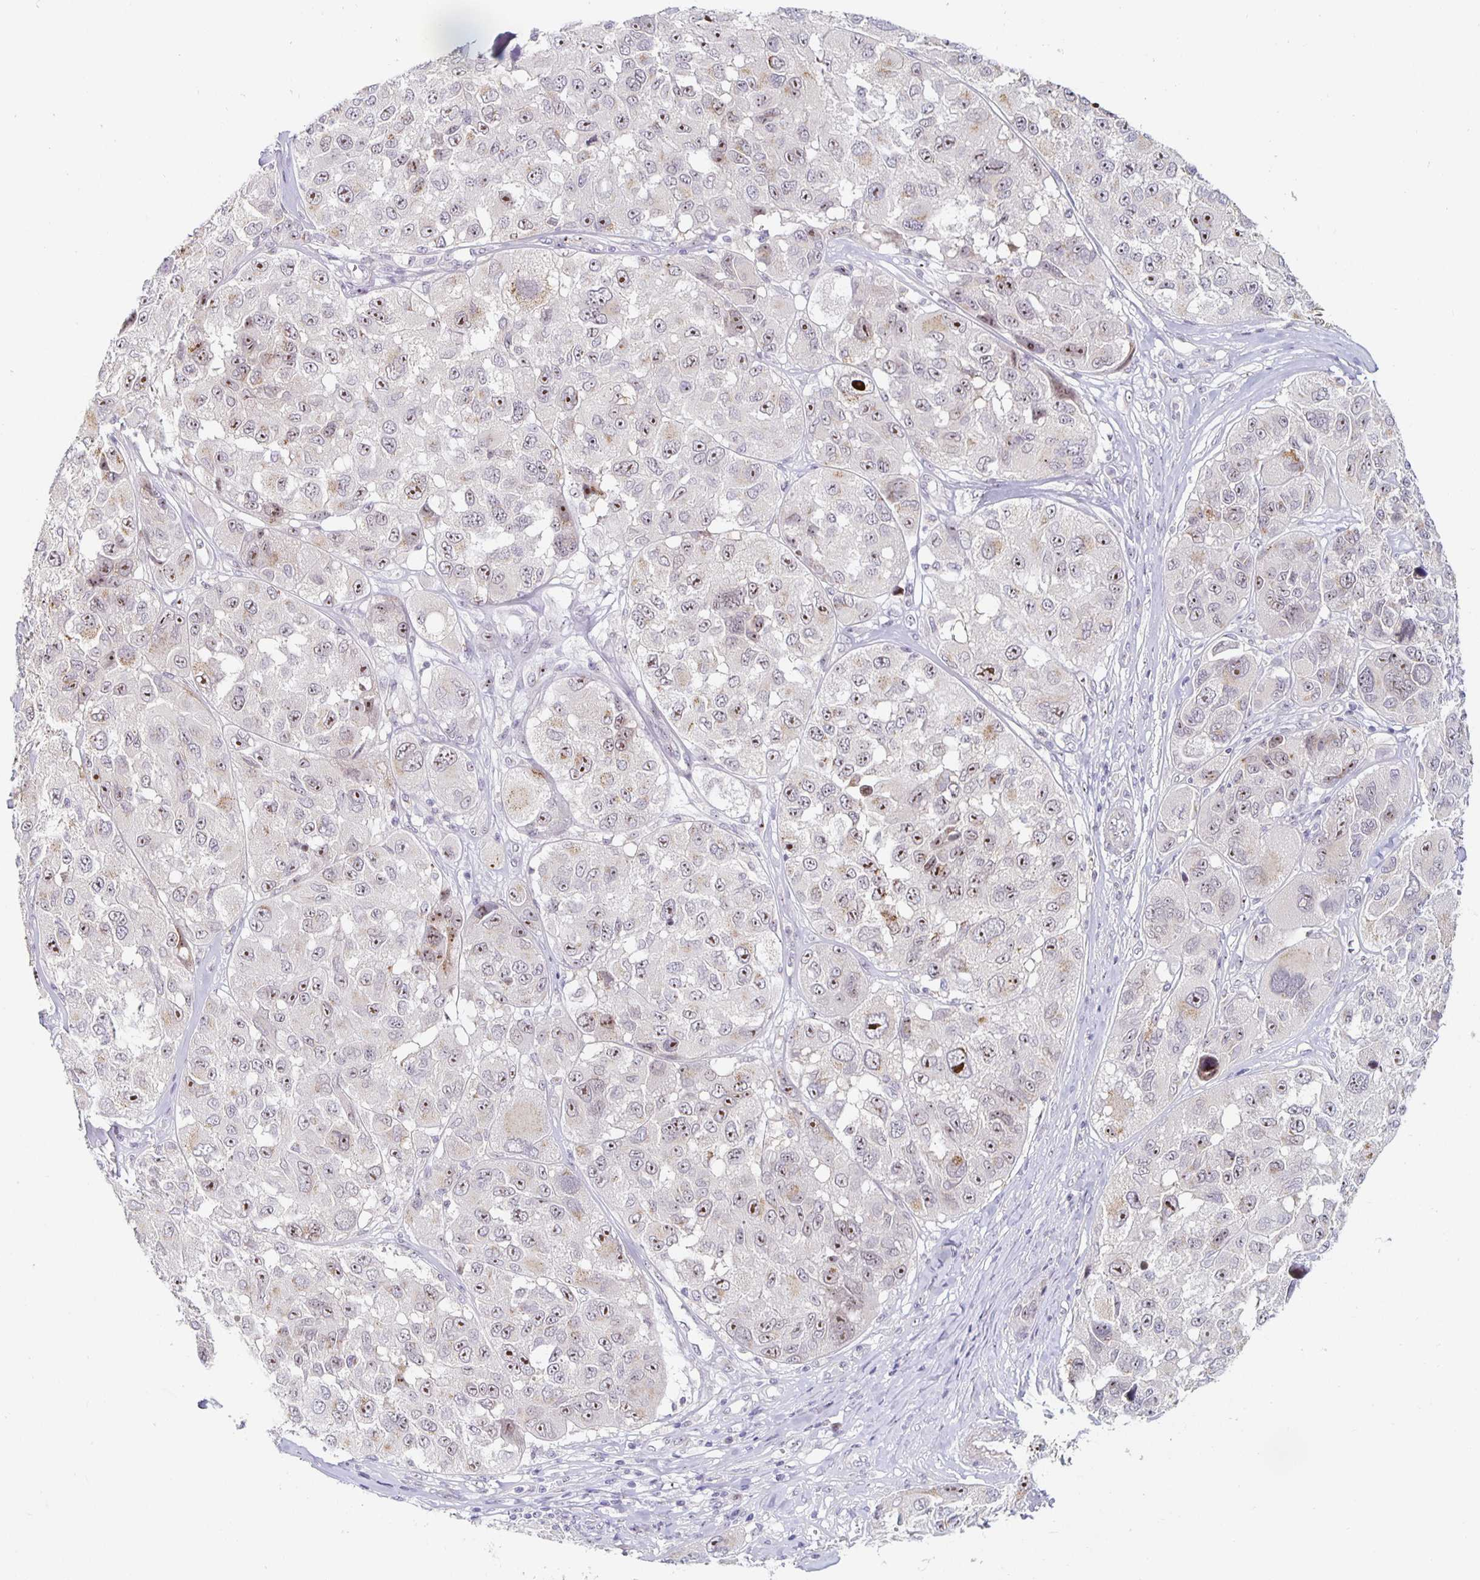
{"staining": {"intensity": "moderate", "quantity": "25%-75%", "location": "nuclear"}, "tissue": "melanoma", "cell_type": "Tumor cells", "image_type": "cancer", "snomed": [{"axis": "morphology", "description": "Malignant melanoma, NOS"}, {"axis": "topography", "description": "Skin"}], "caption": "High-magnification brightfield microscopy of melanoma stained with DAB (3,3'-diaminobenzidine) (brown) and counterstained with hematoxylin (blue). tumor cells exhibit moderate nuclear staining is identified in approximately25%-75% of cells.", "gene": "NUP85", "patient": {"sex": "female", "age": 66}}